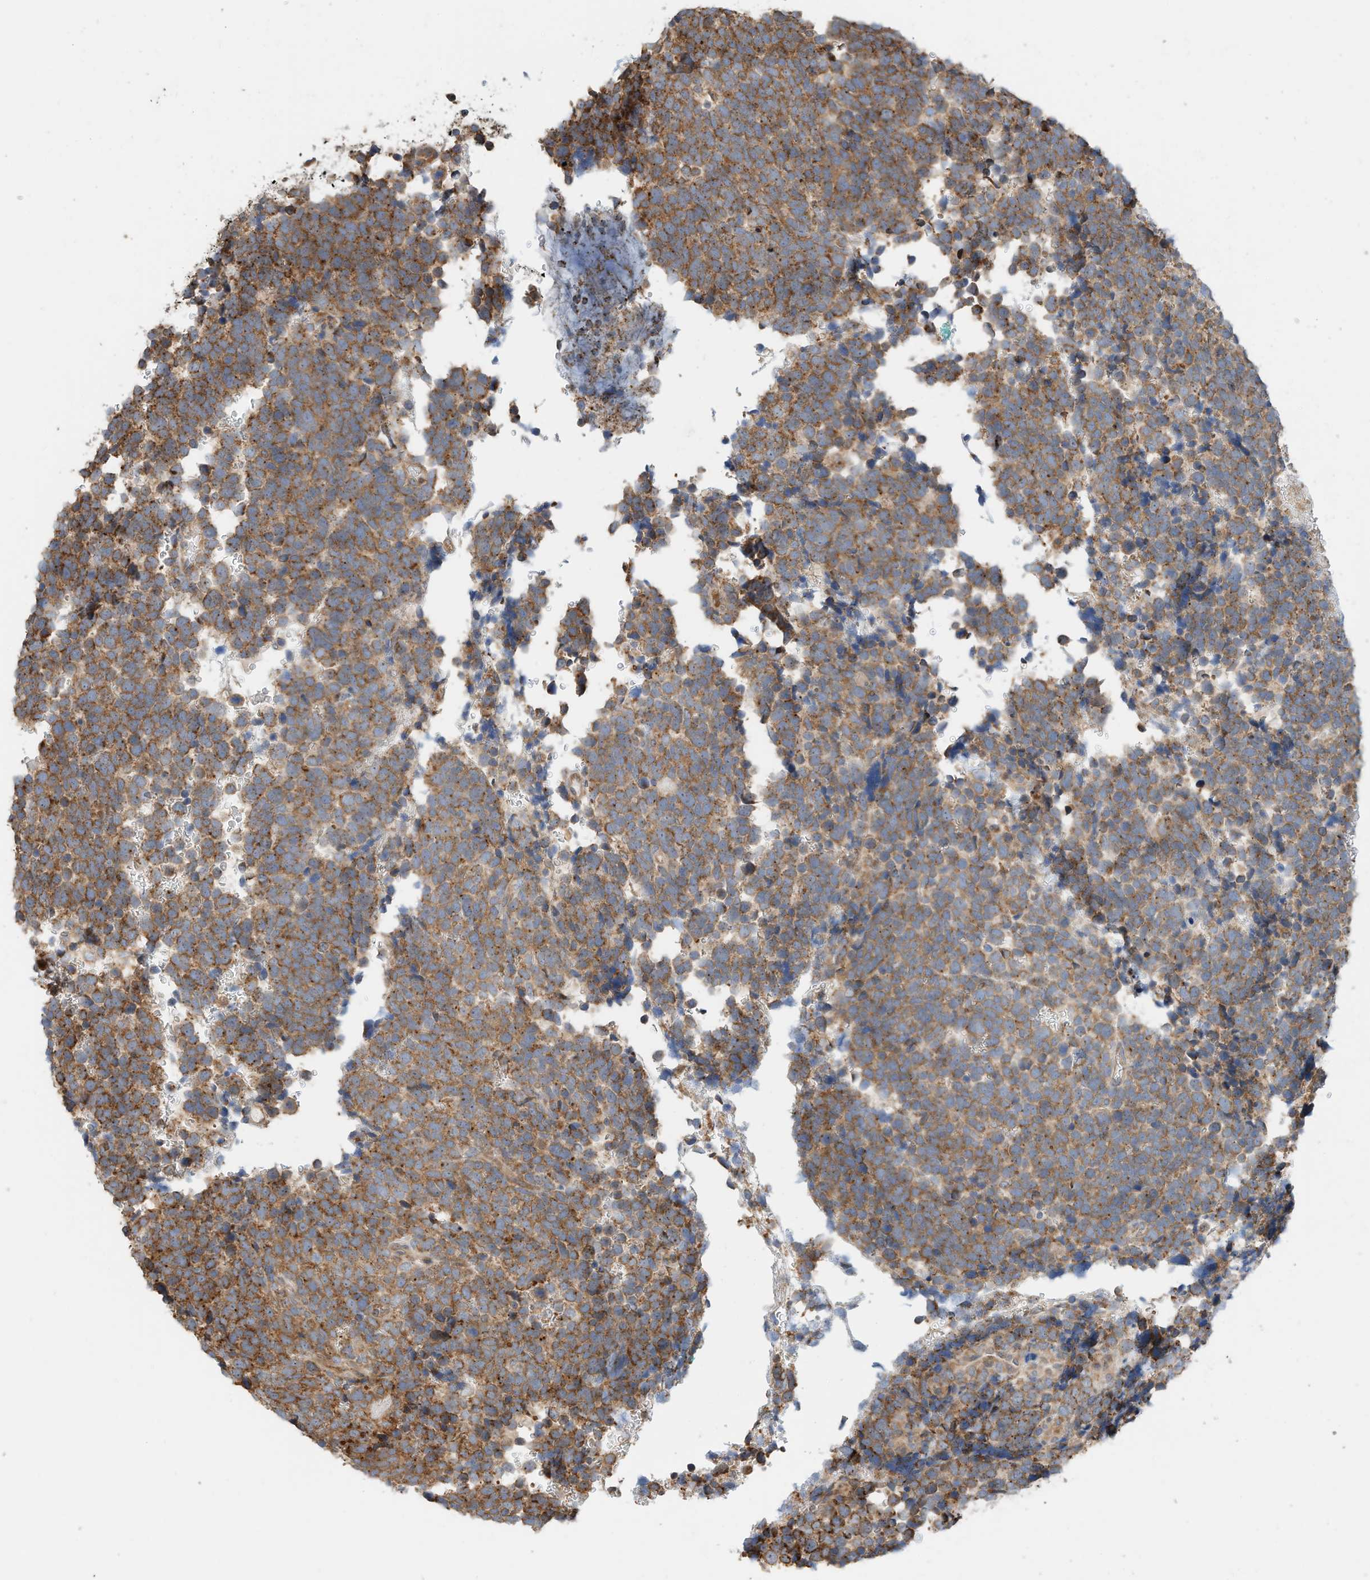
{"staining": {"intensity": "moderate", "quantity": ">75%", "location": "cytoplasmic/membranous"}, "tissue": "urothelial cancer", "cell_type": "Tumor cells", "image_type": "cancer", "snomed": [{"axis": "morphology", "description": "Urothelial carcinoma, High grade"}, {"axis": "topography", "description": "Urinary bladder"}], "caption": "Human urothelial cancer stained for a protein (brown) exhibits moderate cytoplasmic/membranous positive positivity in about >75% of tumor cells.", "gene": "CPAMD8", "patient": {"sex": "female", "age": 82}}